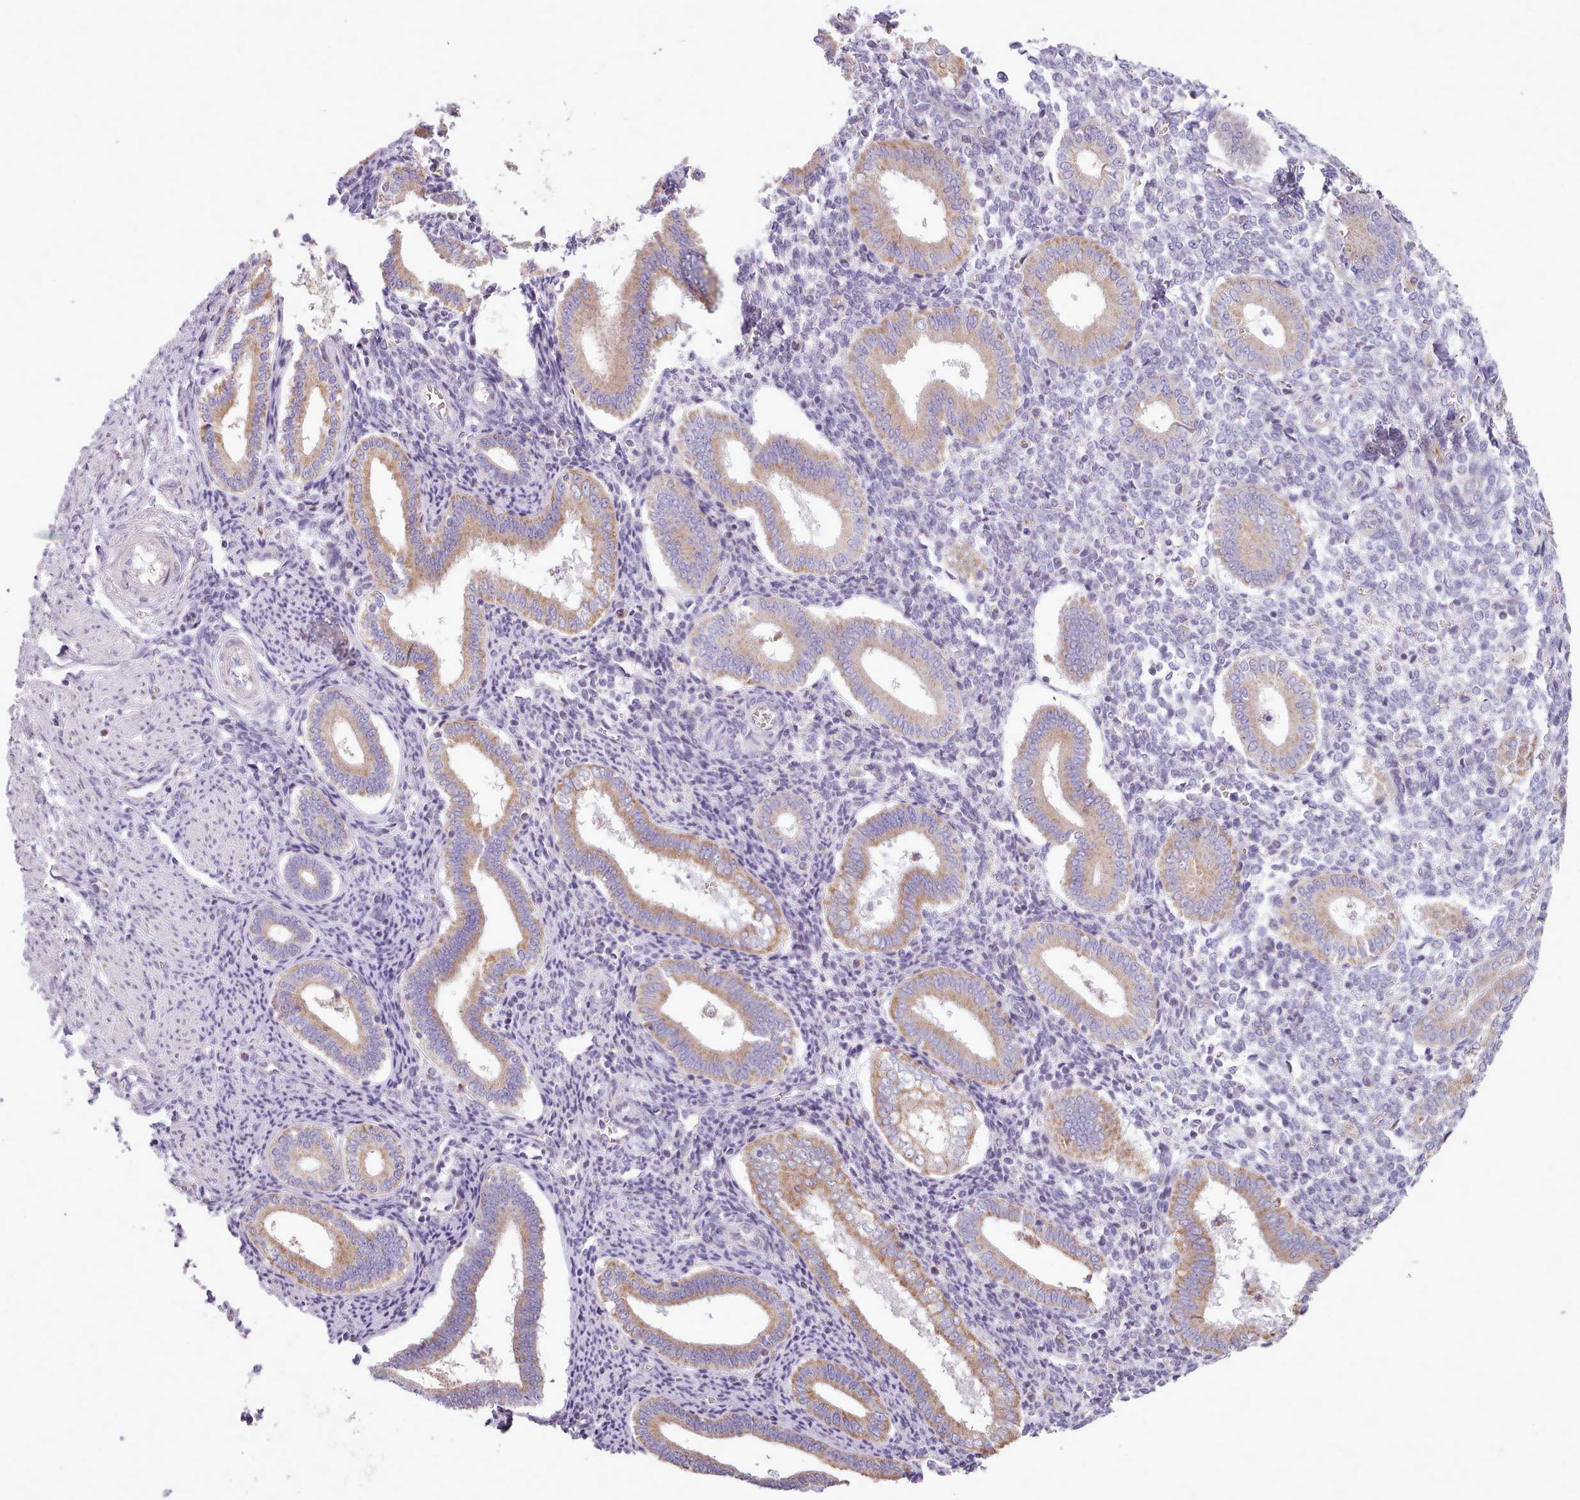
{"staining": {"intensity": "weak", "quantity": "<25%", "location": "cytoplasmic/membranous"}, "tissue": "endometrium", "cell_type": "Cells in endometrial stroma", "image_type": "normal", "snomed": [{"axis": "morphology", "description": "Normal tissue, NOS"}, {"axis": "topography", "description": "Endometrium"}], "caption": "High magnification brightfield microscopy of benign endometrium stained with DAB (3,3'-diaminobenzidine) (brown) and counterstained with hematoxylin (blue): cells in endometrial stroma show no significant expression.", "gene": "SLC52A3", "patient": {"sex": "female", "age": 44}}